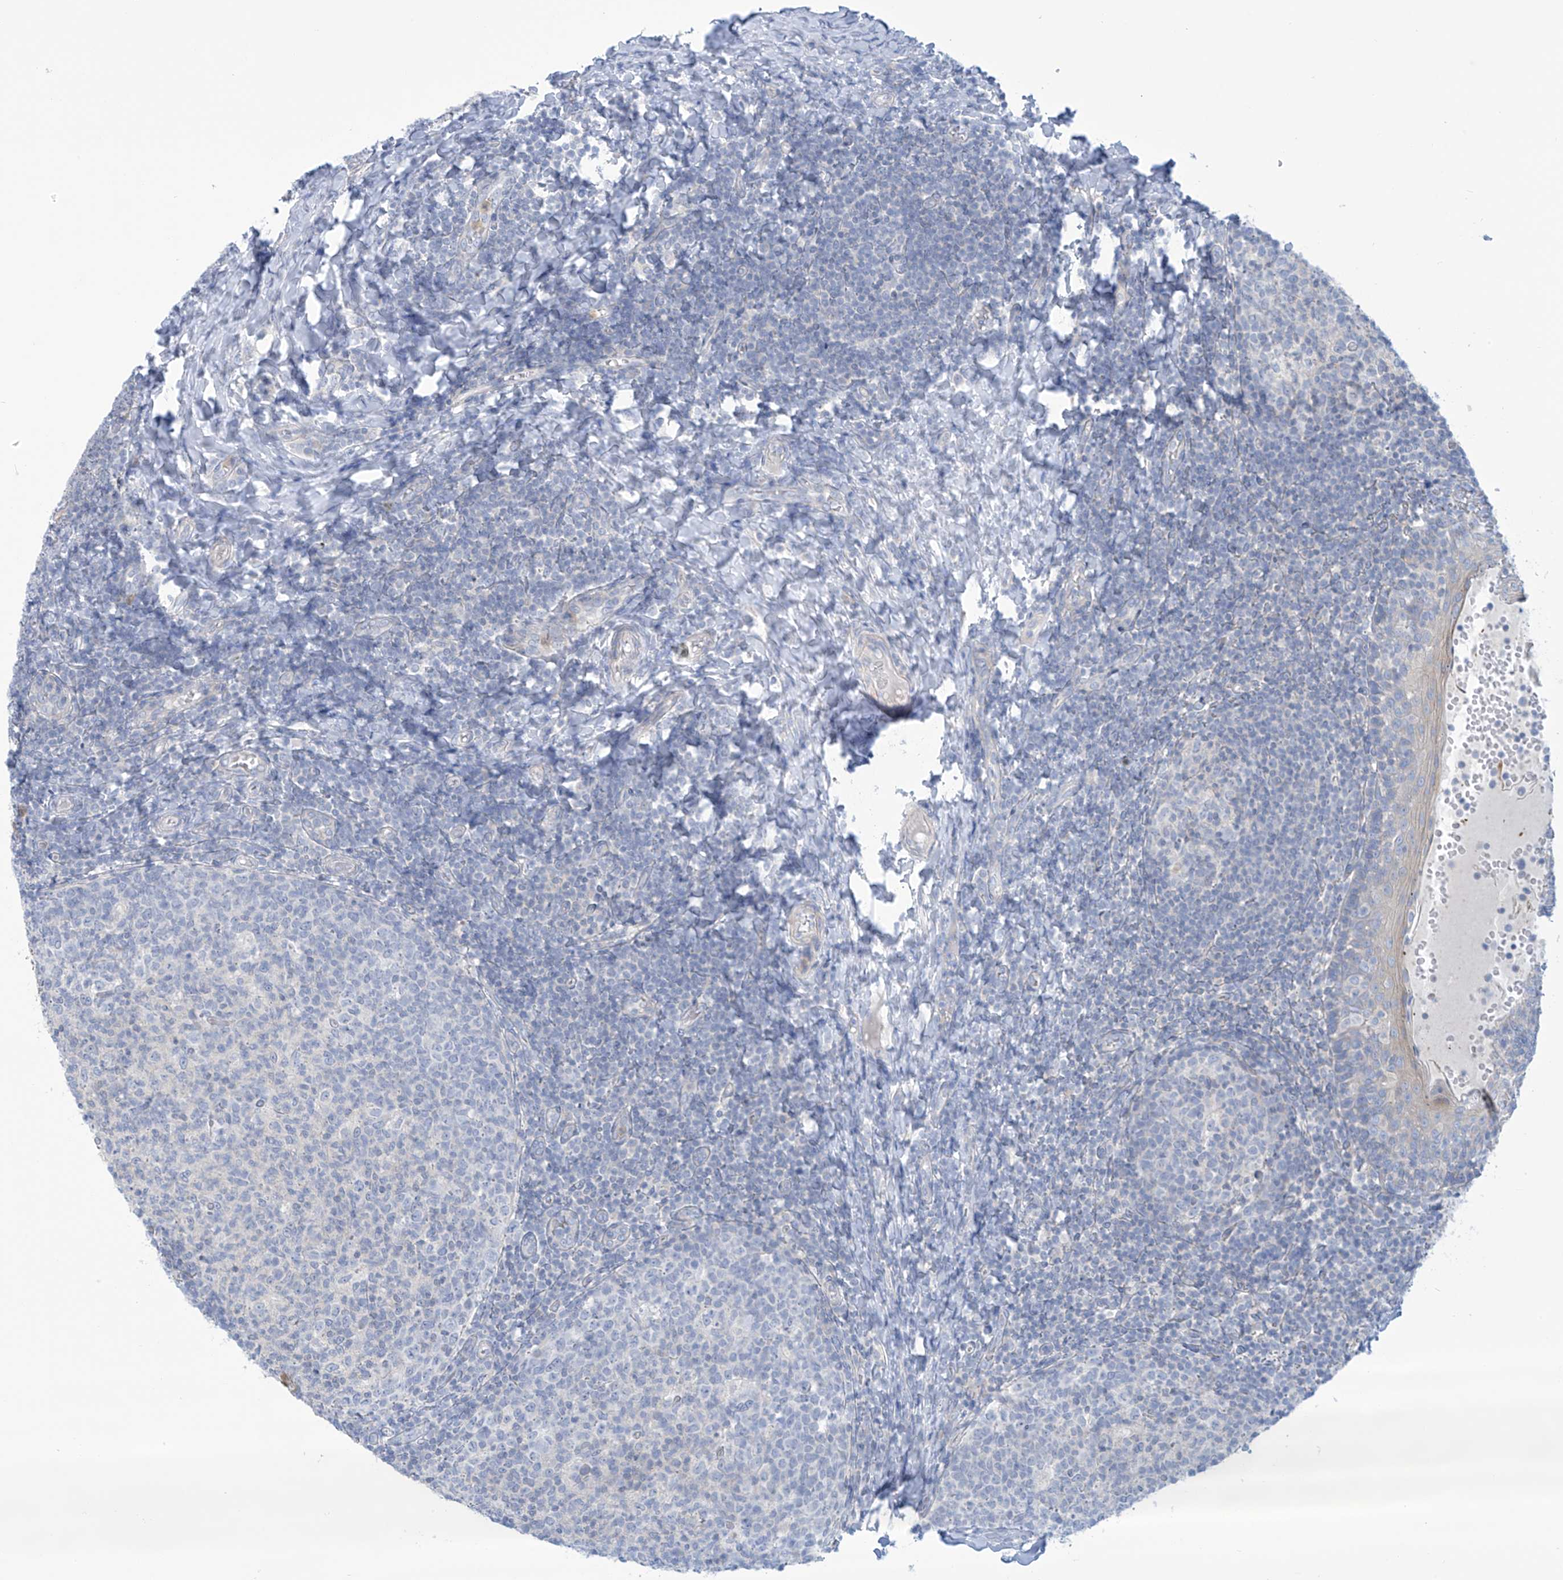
{"staining": {"intensity": "negative", "quantity": "none", "location": "none"}, "tissue": "tonsil", "cell_type": "Germinal center cells", "image_type": "normal", "snomed": [{"axis": "morphology", "description": "Normal tissue, NOS"}, {"axis": "topography", "description": "Tonsil"}], "caption": "DAB immunohistochemical staining of normal human tonsil displays no significant positivity in germinal center cells.", "gene": "FABP2", "patient": {"sex": "female", "age": 19}}